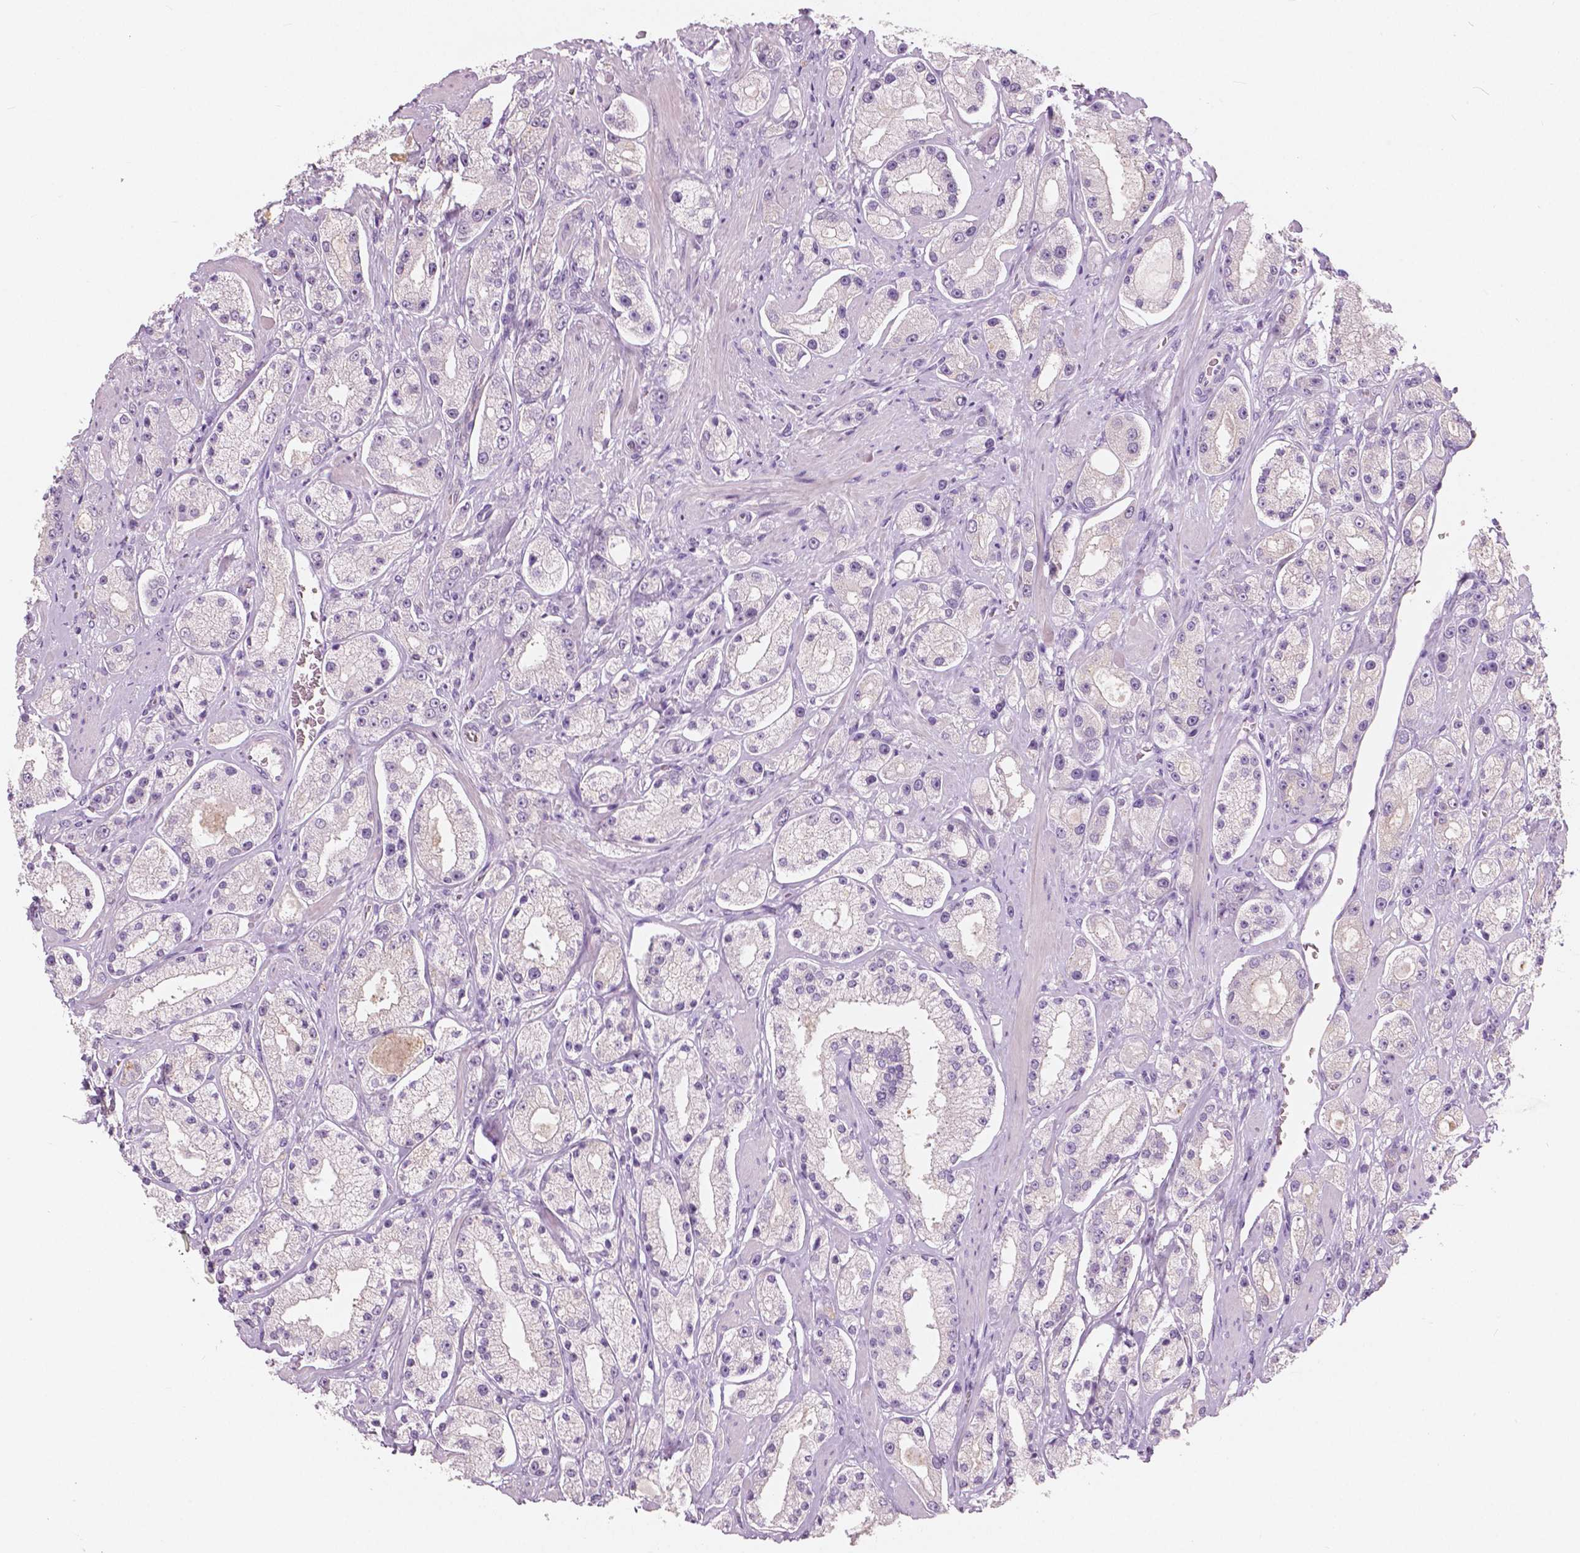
{"staining": {"intensity": "negative", "quantity": "none", "location": "none"}, "tissue": "prostate cancer", "cell_type": "Tumor cells", "image_type": "cancer", "snomed": [{"axis": "morphology", "description": "Adenocarcinoma, High grade"}, {"axis": "topography", "description": "Prostate"}], "caption": "Immunohistochemistry image of neoplastic tissue: high-grade adenocarcinoma (prostate) stained with DAB displays no significant protein staining in tumor cells.", "gene": "A4GNT", "patient": {"sex": "male", "age": 67}}